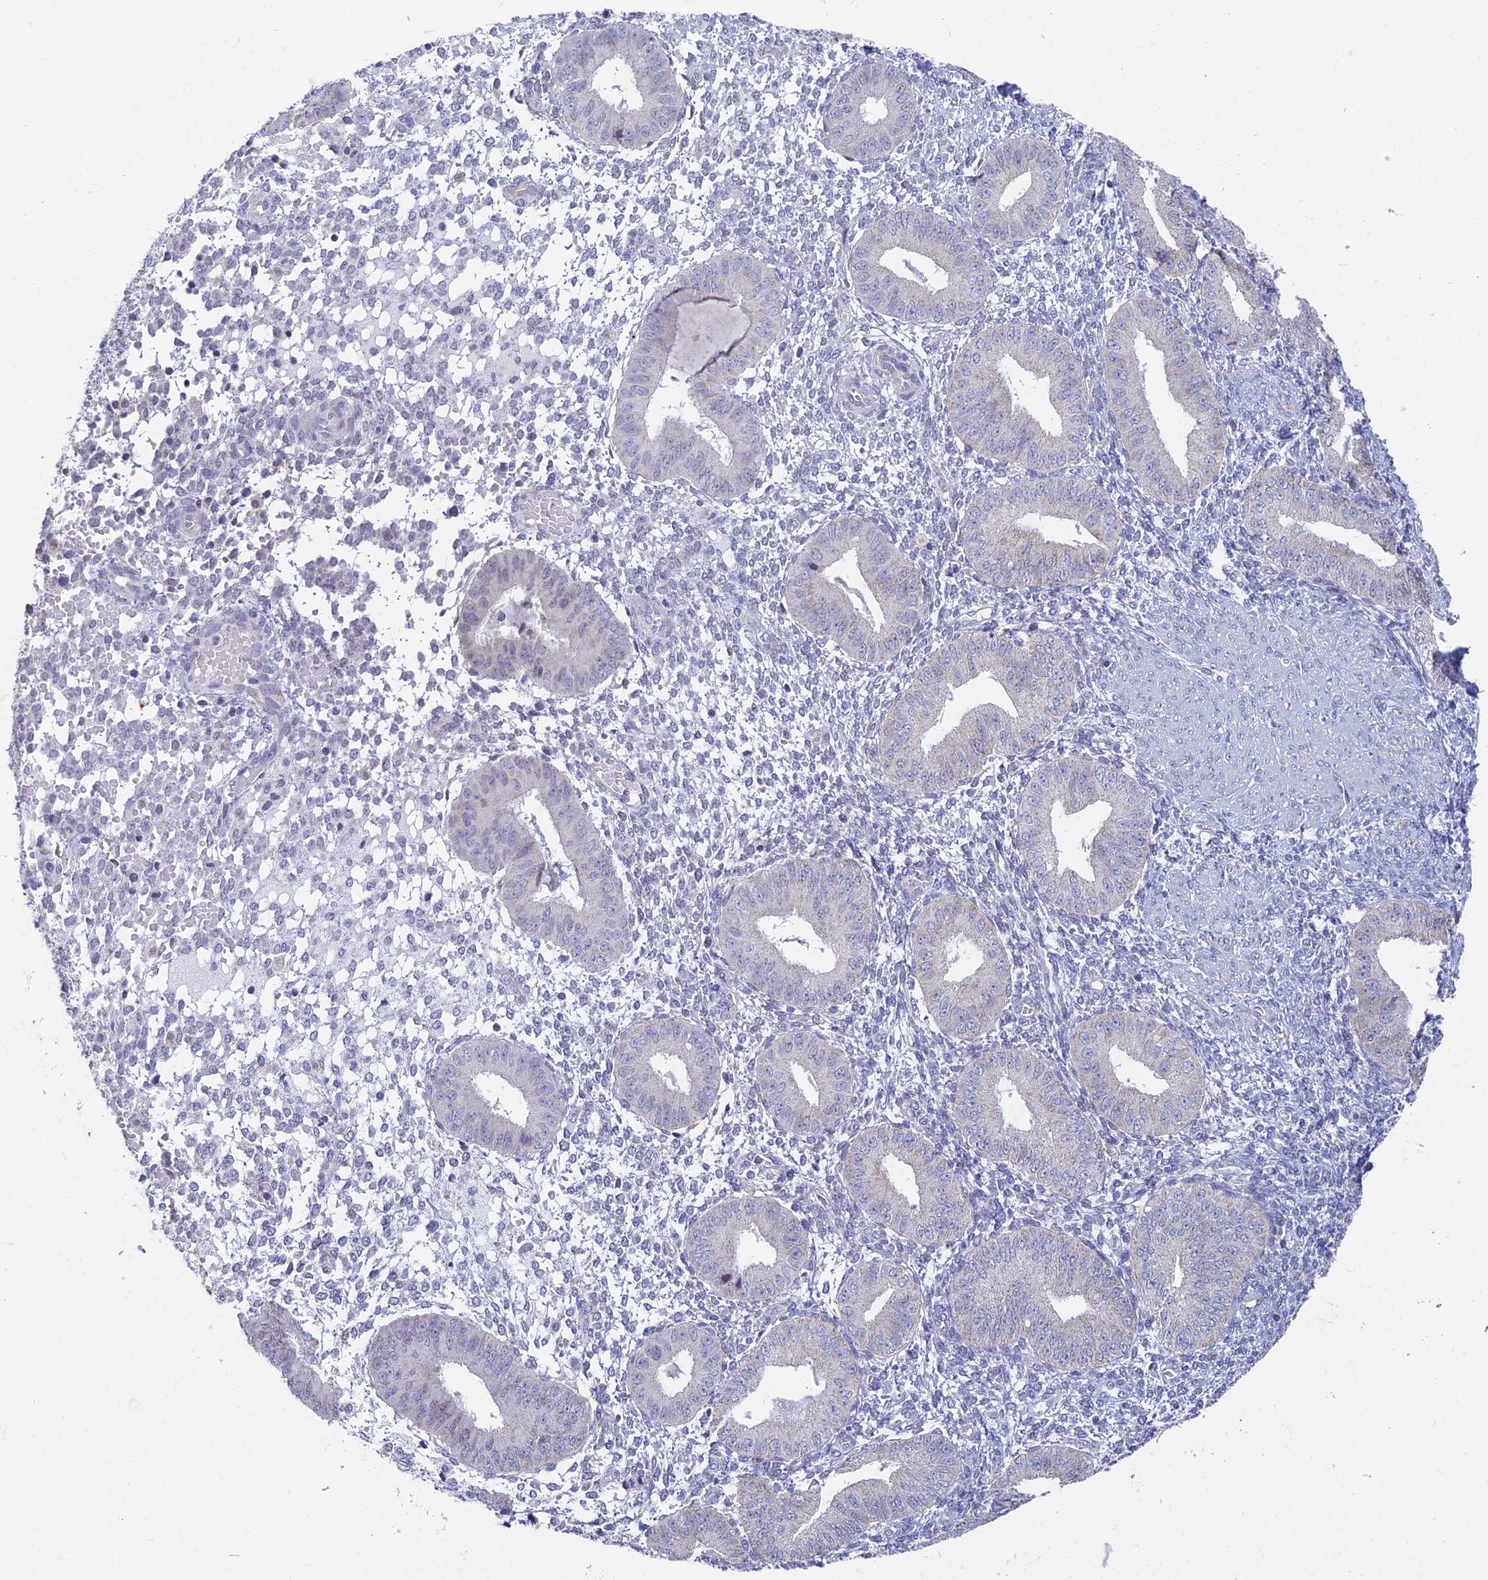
{"staining": {"intensity": "negative", "quantity": "none", "location": "none"}, "tissue": "endometrium", "cell_type": "Cells in endometrial stroma", "image_type": "normal", "snomed": [{"axis": "morphology", "description": "Normal tissue, NOS"}, {"axis": "topography", "description": "Endometrium"}], "caption": "High power microscopy micrograph of an IHC photomicrograph of normal endometrium, revealing no significant expression in cells in endometrial stroma. Nuclei are stained in blue.", "gene": "REXO5", "patient": {"sex": "female", "age": 49}}